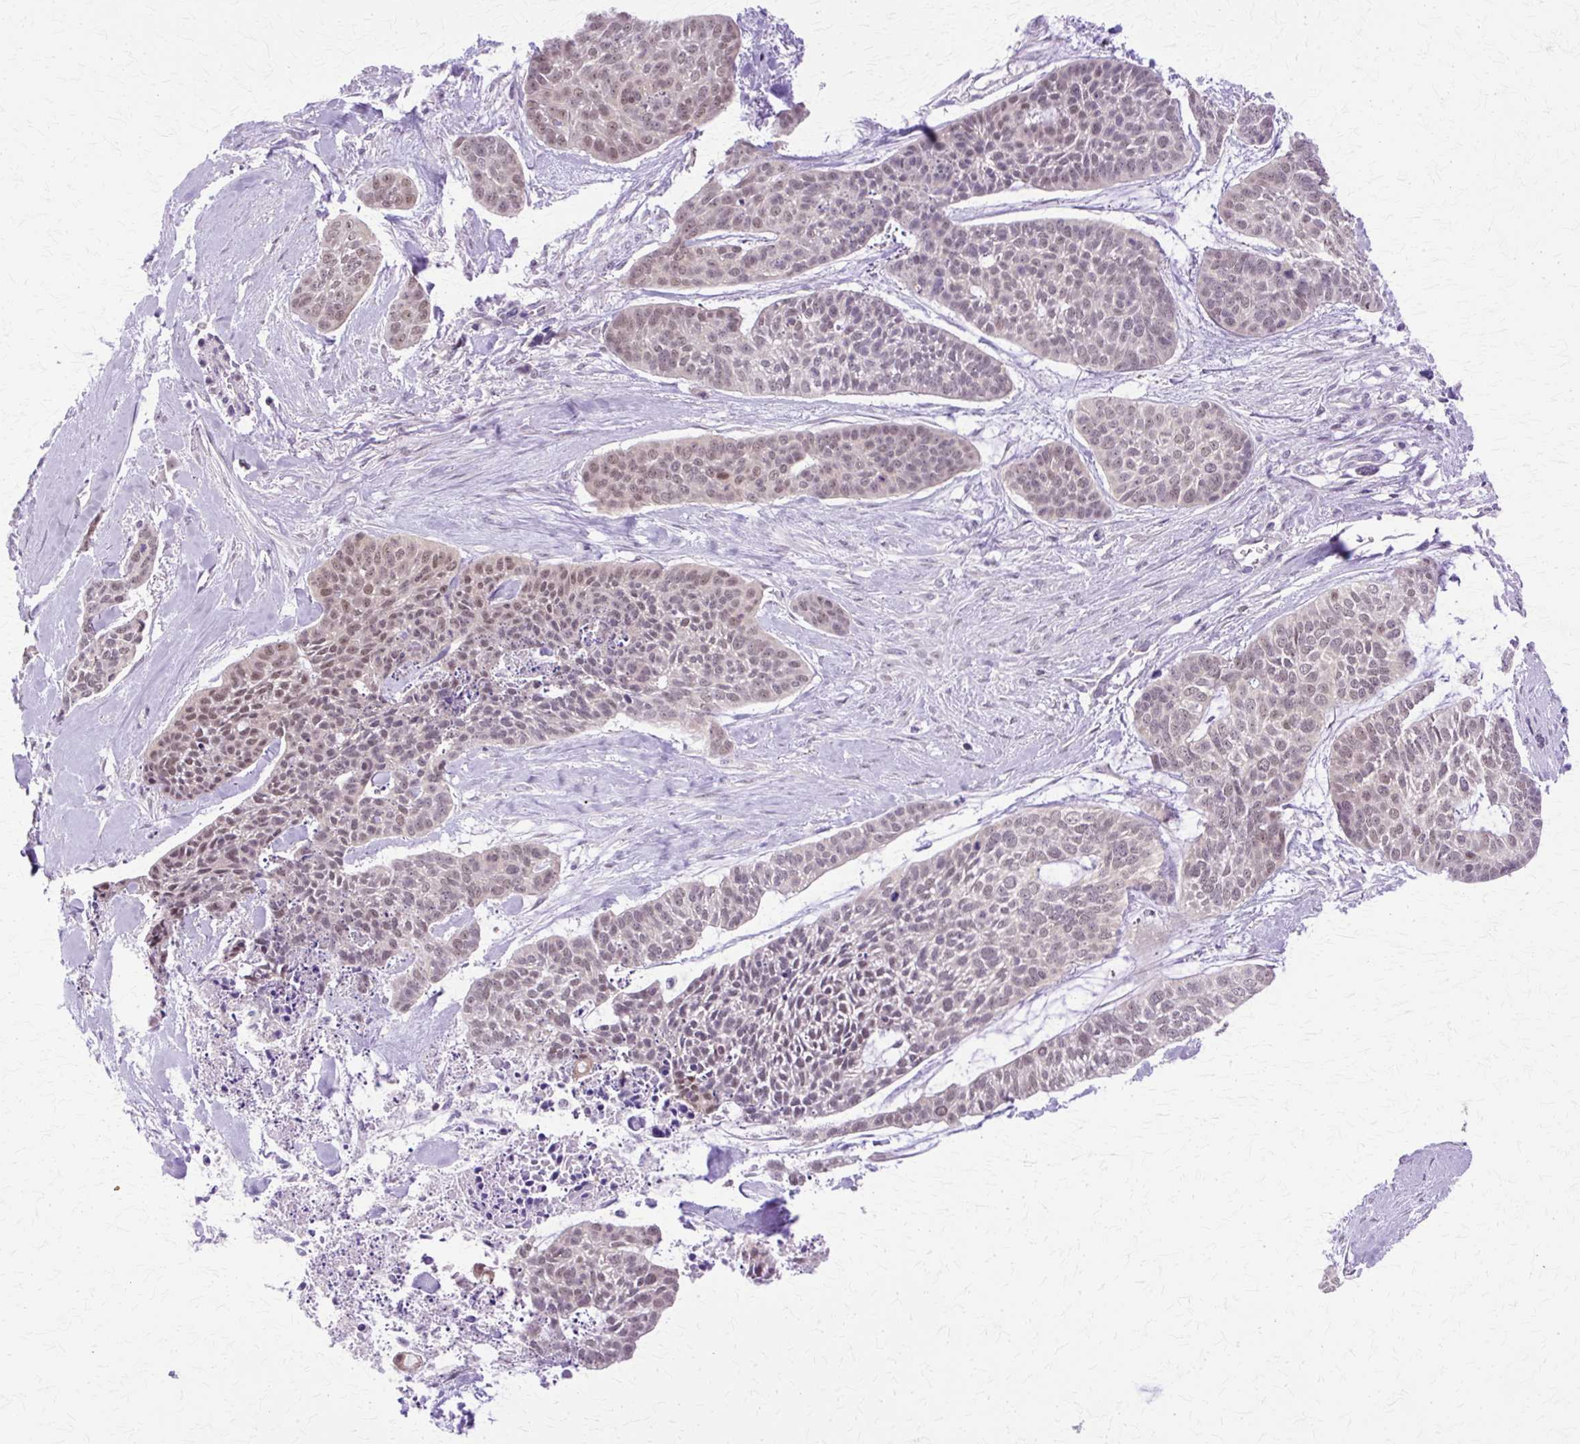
{"staining": {"intensity": "moderate", "quantity": "25%-75%", "location": "nuclear"}, "tissue": "skin cancer", "cell_type": "Tumor cells", "image_type": "cancer", "snomed": [{"axis": "morphology", "description": "Basal cell carcinoma"}, {"axis": "topography", "description": "Skin"}], "caption": "A micrograph showing moderate nuclear staining in about 25%-75% of tumor cells in skin basal cell carcinoma, as visualized by brown immunohistochemical staining.", "gene": "HSPA8", "patient": {"sex": "female", "age": 64}}